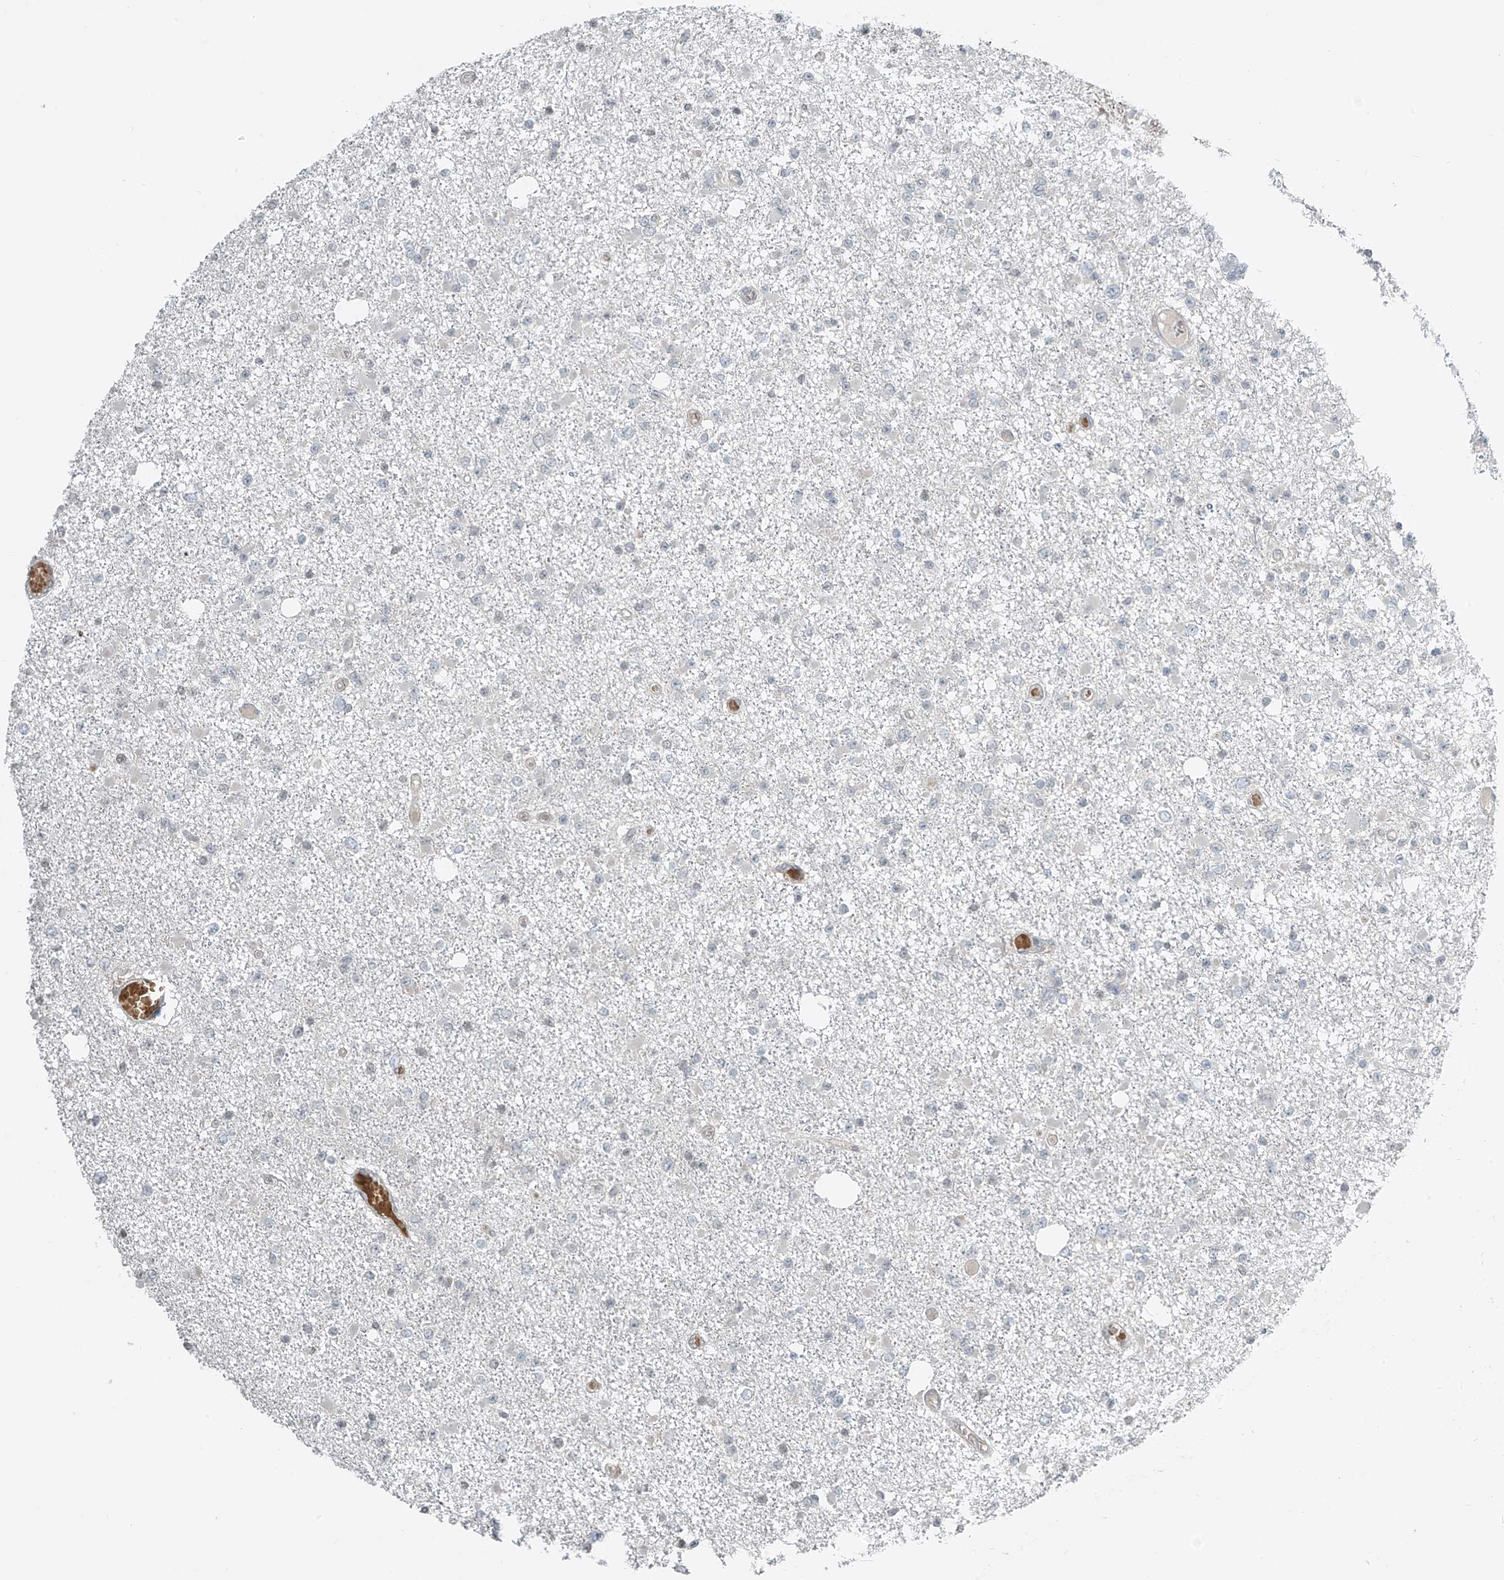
{"staining": {"intensity": "negative", "quantity": "none", "location": "none"}, "tissue": "glioma", "cell_type": "Tumor cells", "image_type": "cancer", "snomed": [{"axis": "morphology", "description": "Glioma, malignant, Low grade"}, {"axis": "topography", "description": "Brain"}], "caption": "A micrograph of glioma stained for a protein displays no brown staining in tumor cells.", "gene": "HOXA11", "patient": {"sex": "female", "age": 22}}